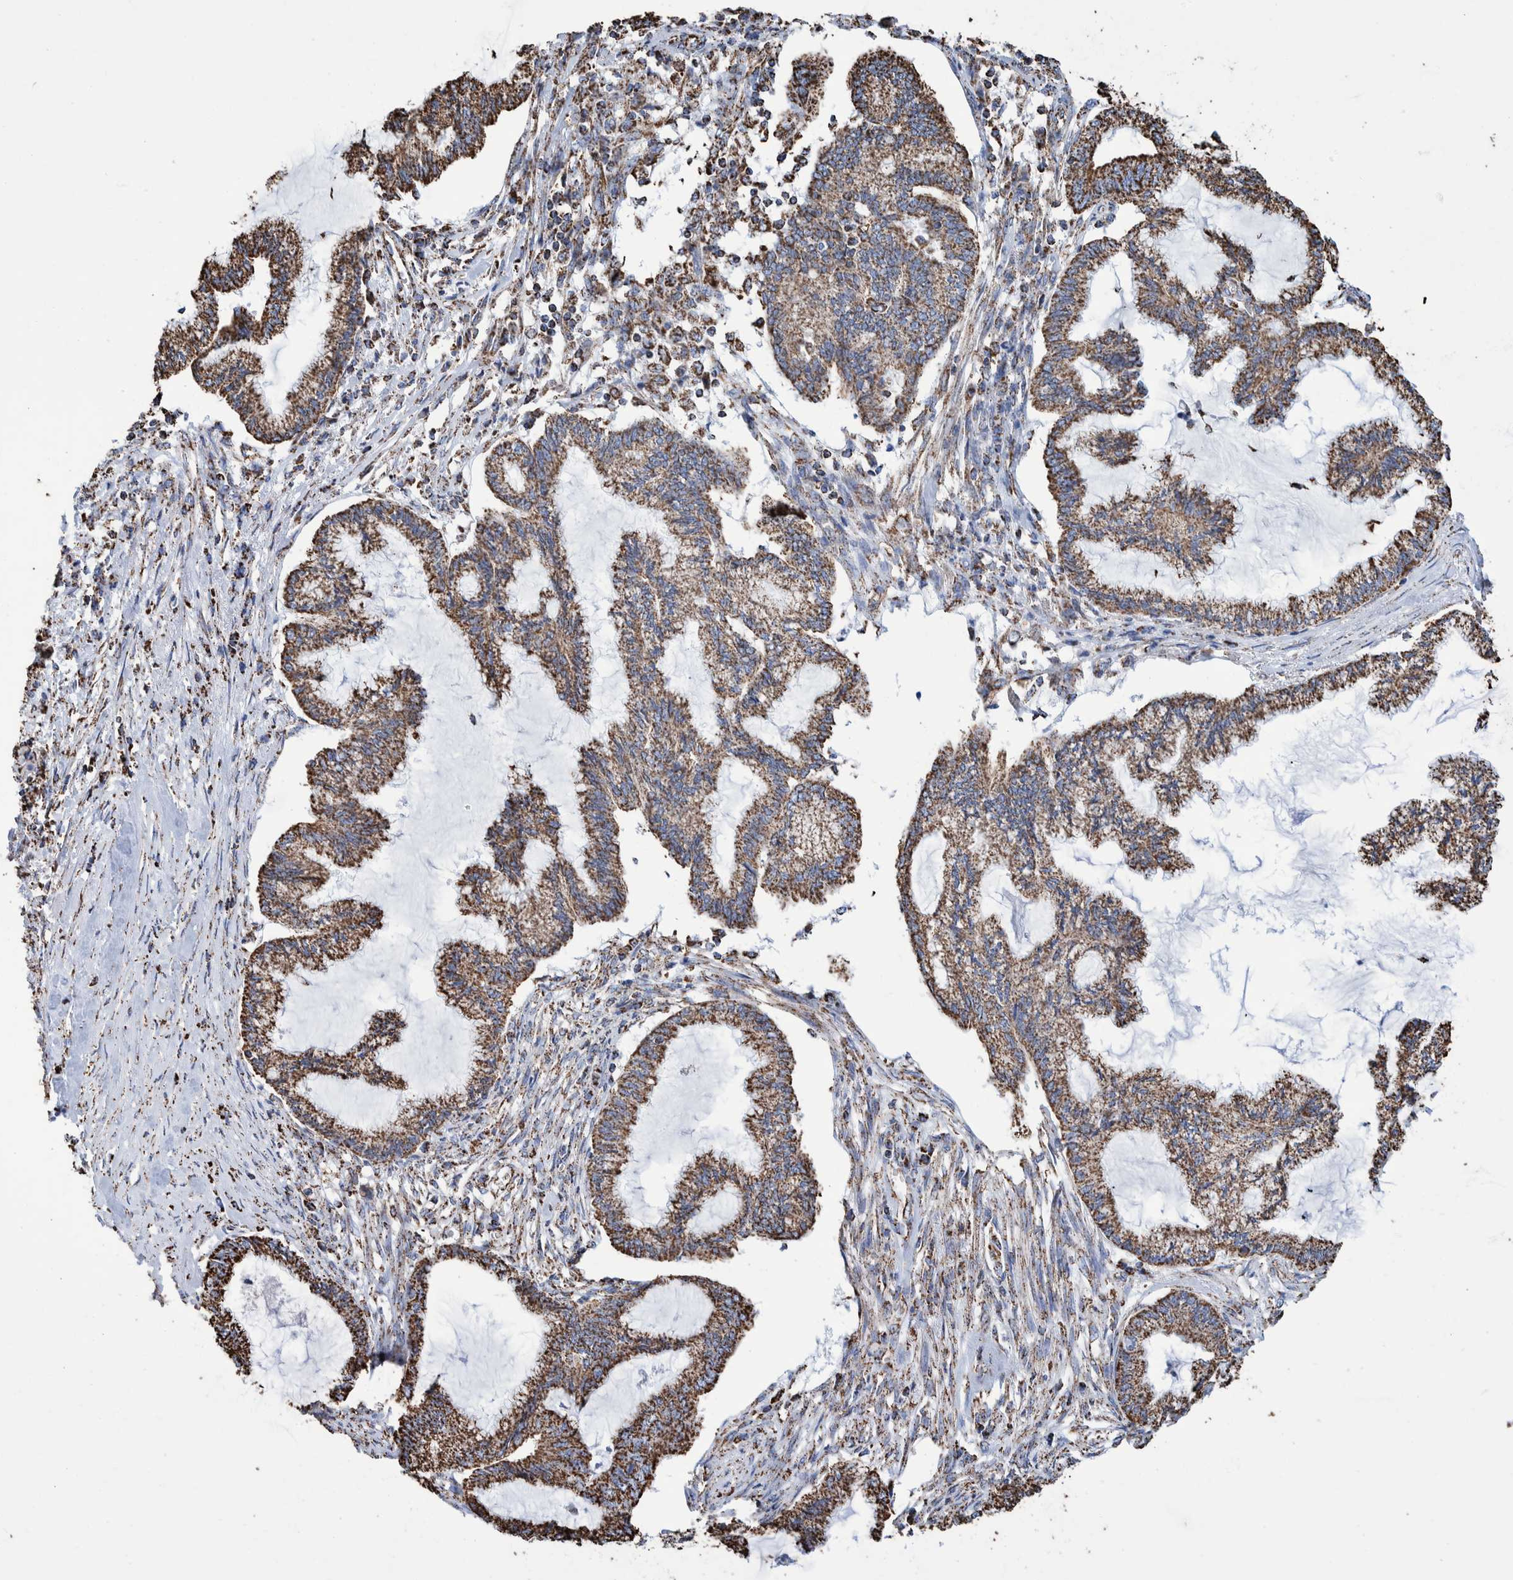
{"staining": {"intensity": "strong", "quantity": ">75%", "location": "cytoplasmic/membranous"}, "tissue": "endometrial cancer", "cell_type": "Tumor cells", "image_type": "cancer", "snomed": [{"axis": "morphology", "description": "Adenocarcinoma, NOS"}, {"axis": "topography", "description": "Endometrium"}], "caption": "Strong cytoplasmic/membranous positivity is seen in approximately >75% of tumor cells in adenocarcinoma (endometrial). (DAB IHC, brown staining for protein, blue staining for nuclei).", "gene": "VPS26C", "patient": {"sex": "female", "age": 86}}